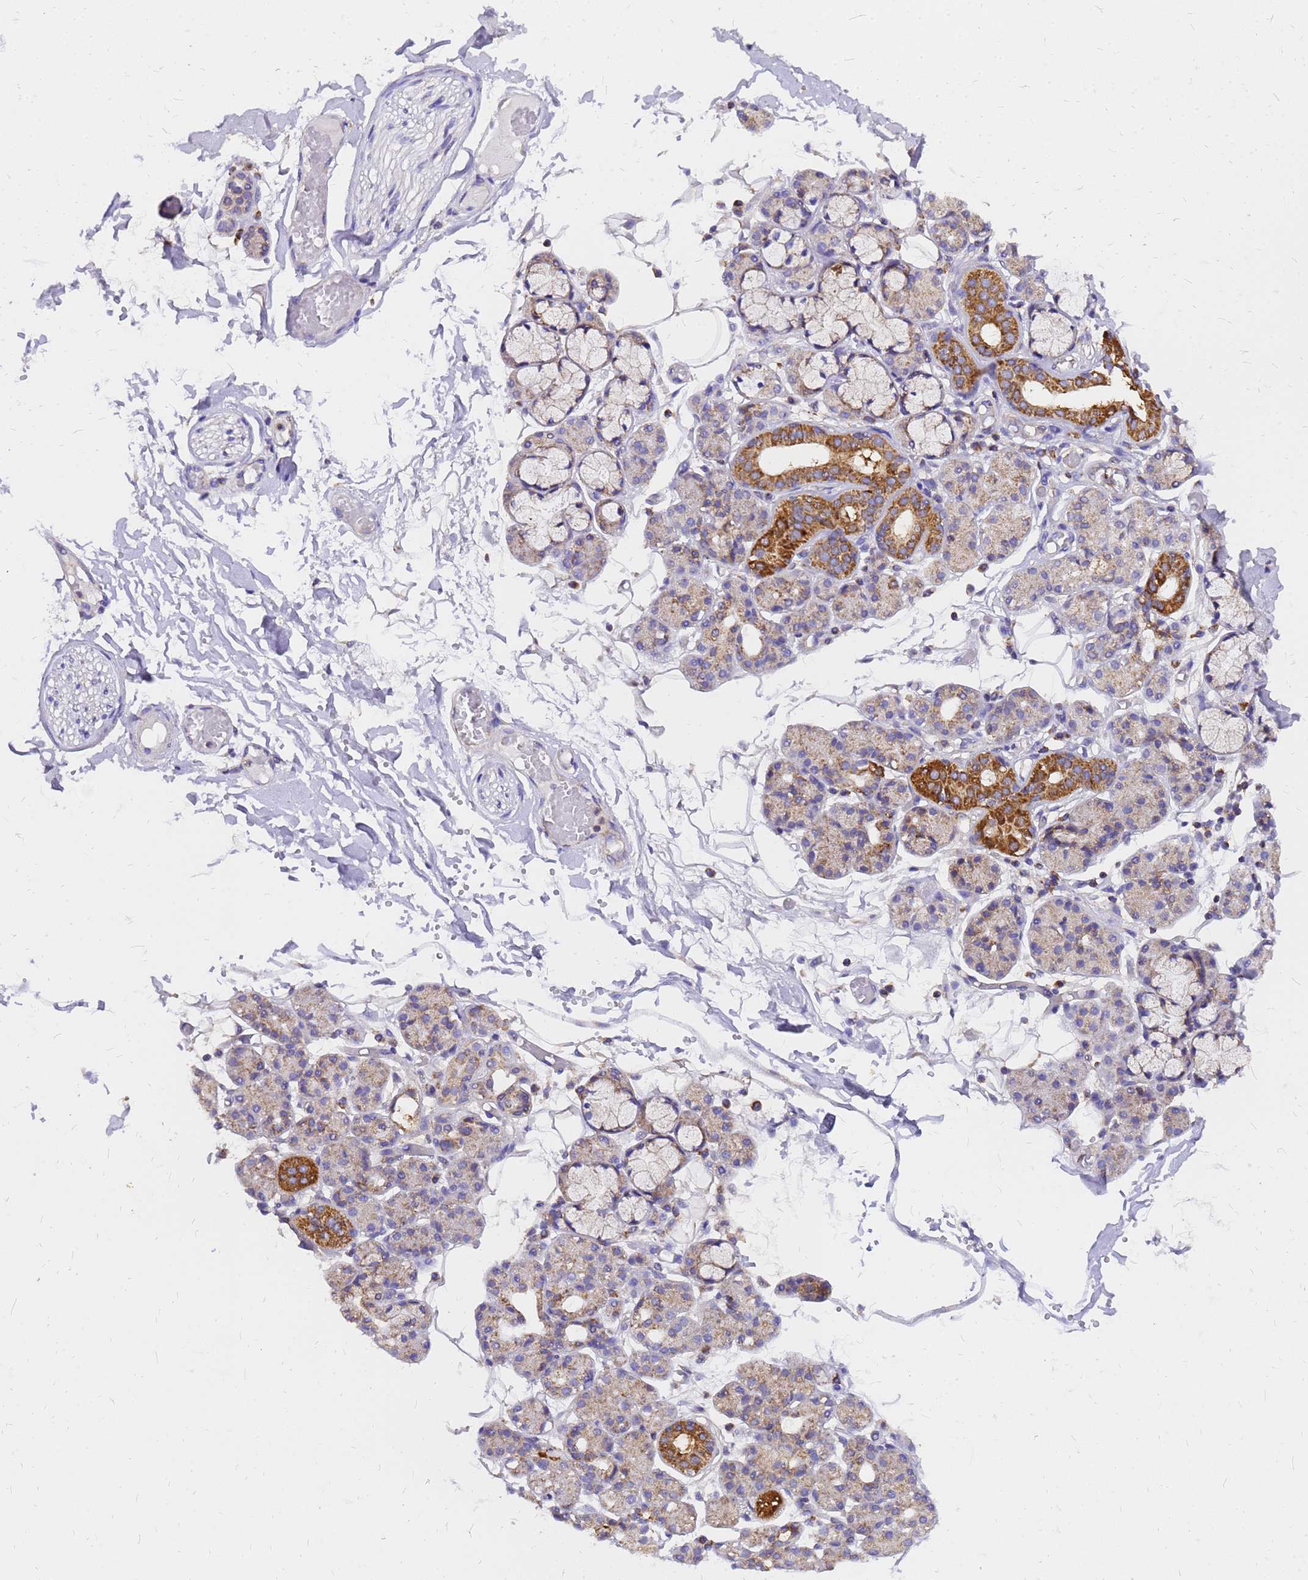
{"staining": {"intensity": "strong", "quantity": "25%-75%", "location": "cytoplasmic/membranous"}, "tissue": "salivary gland", "cell_type": "Glandular cells", "image_type": "normal", "snomed": [{"axis": "morphology", "description": "Normal tissue, NOS"}, {"axis": "topography", "description": "Salivary gland"}], "caption": "An immunohistochemistry (IHC) histopathology image of normal tissue is shown. Protein staining in brown labels strong cytoplasmic/membranous positivity in salivary gland within glandular cells.", "gene": "MRPS26", "patient": {"sex": "male", "age": 63}}